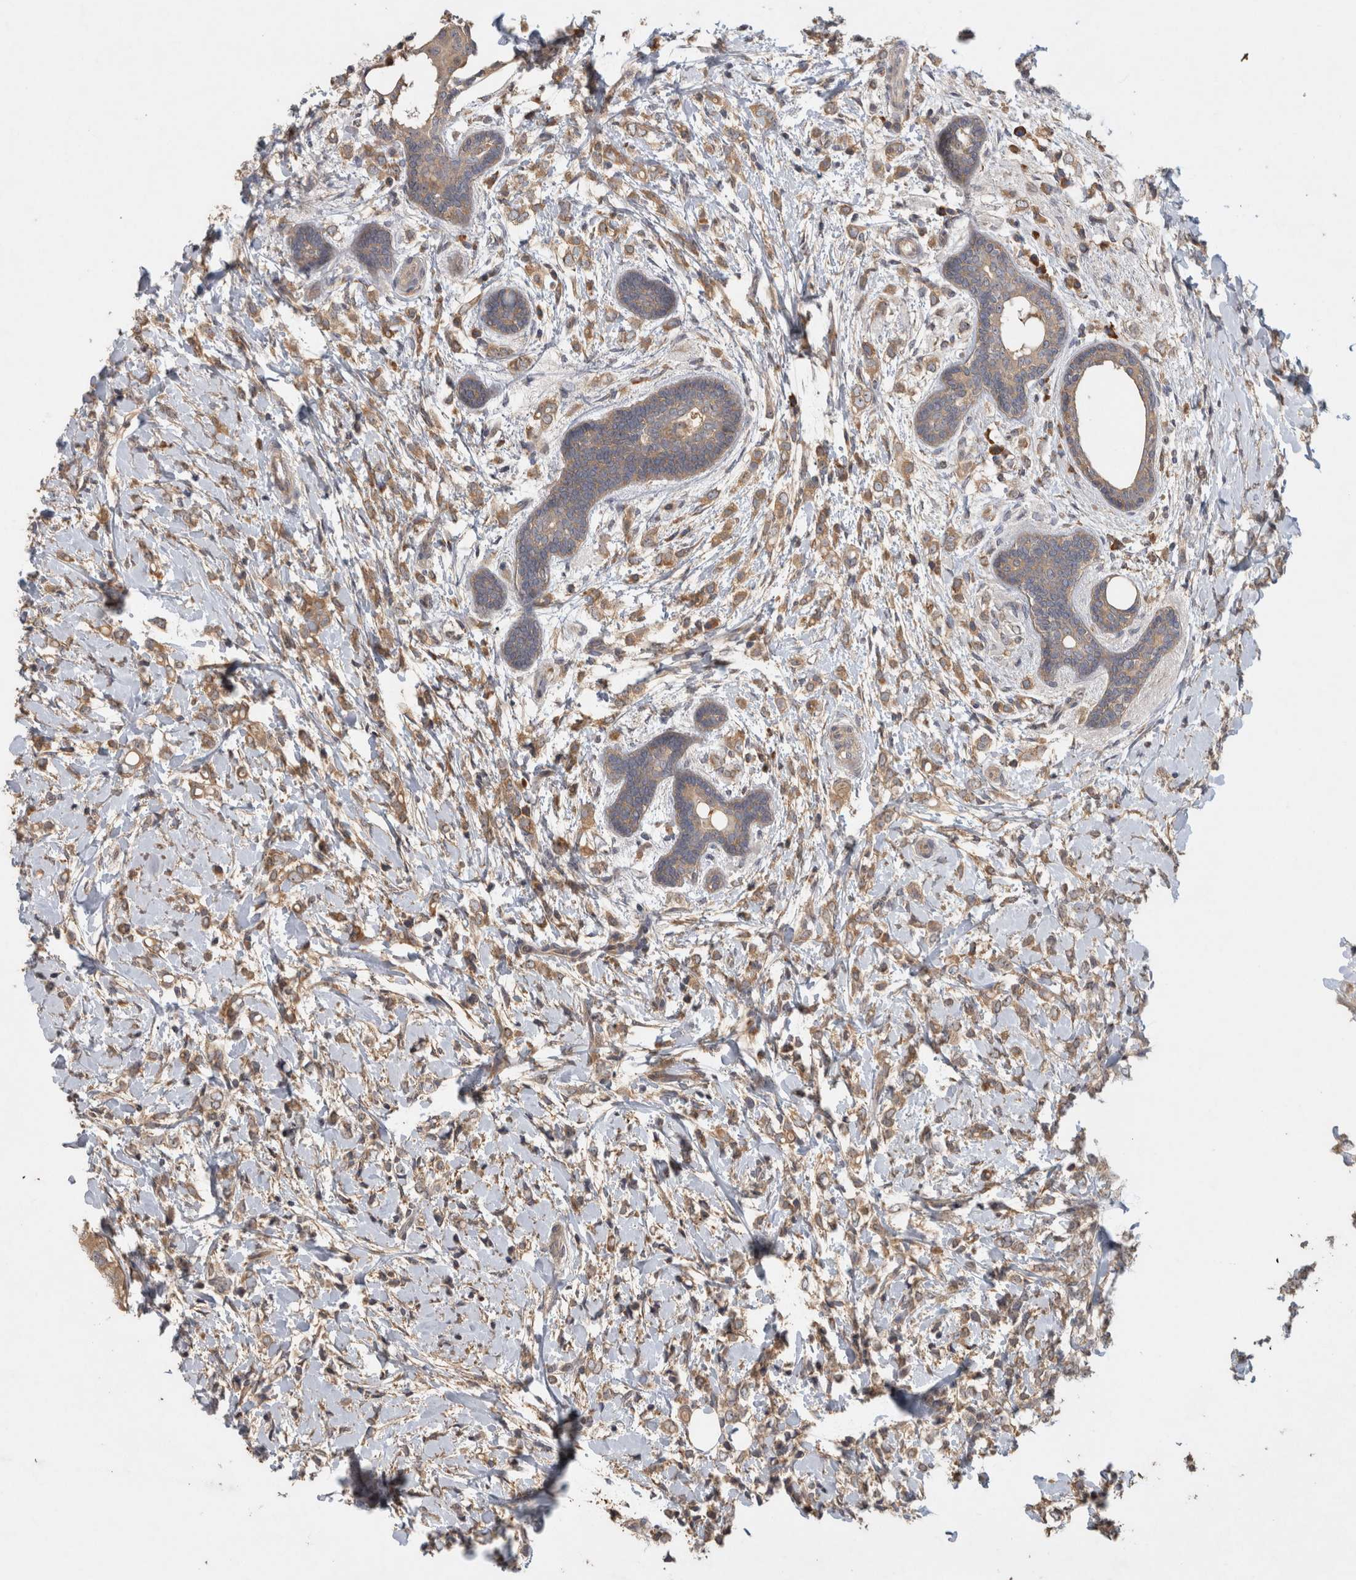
{"staining": {"intensity": "moderate", "quantity": ">75%", "location": "cytoplasmic/membranous"}, "tissue": "breast cancer", "cell_type": "Tumor cells", "image_type": "cancer", "snomed": [{"axis": "morphology", "description": "Normal tissue, NOS"}, {"axis": "morphology", "description": "Lobular carcinoma"}, {"axis": "topography", "description": "Breast"}], "caption": "The micrograph shows staining of breast lobular carcinoma, revealing moderate cytoplasmic/membranous protein positivity (brown color) within tumor cells. Ihc stains the protein in brown and the nuclei are stained blue.", "gene": "VEPH1", "patient": {"sex": "female", "age": 47}}